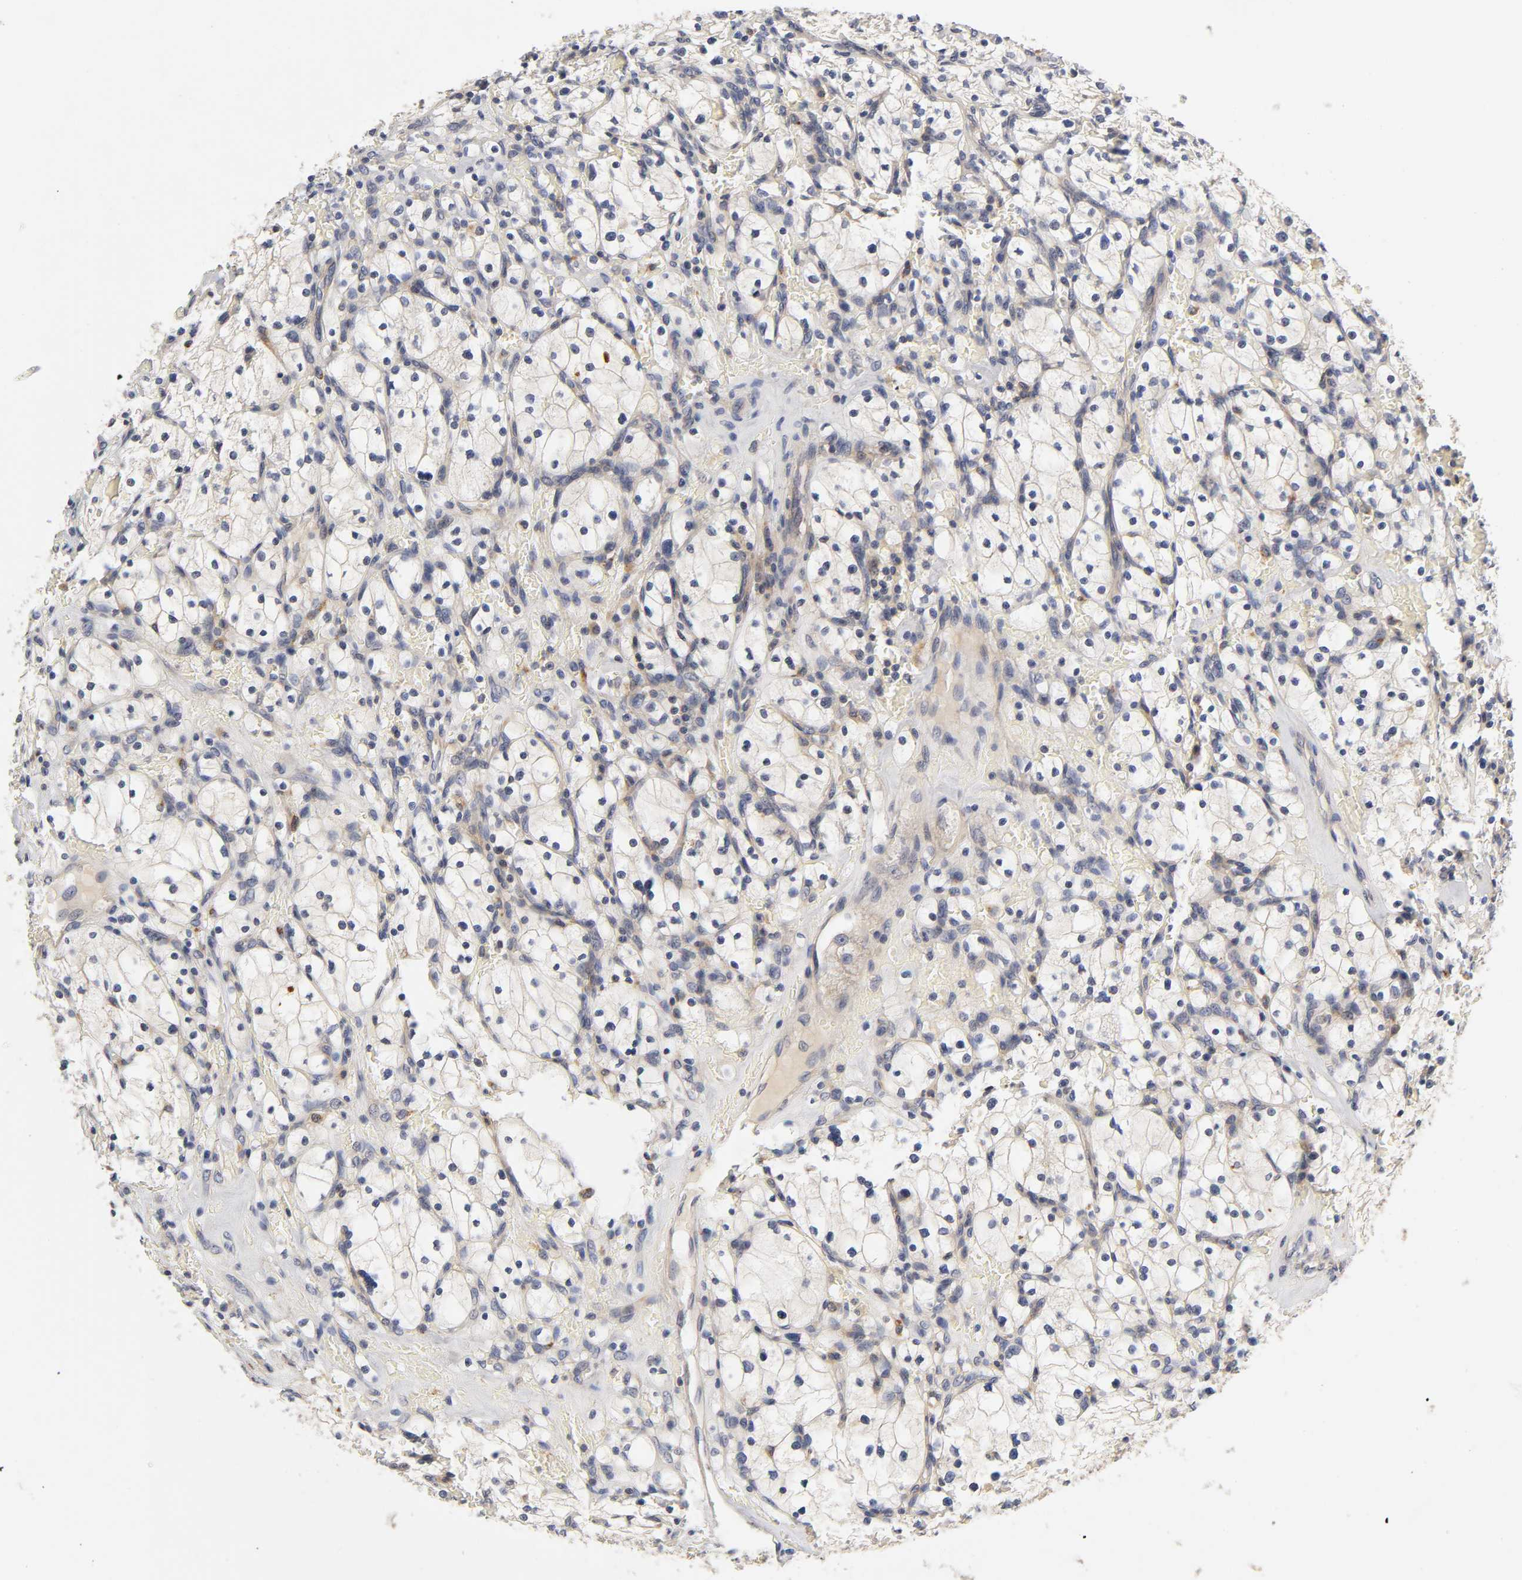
{"staining": {"intensity": "negative", "quantity": "none", "location": "none"}, "tissue": "renal cancer", "cell_type": "Tumor cells", "image_type": "cancer", "snomed": [{"axis": "morphology", "description": "Adenocarcinoma, NOS"}, {"axis": "topography", "description": "Kidney"}], "caption": "Immunohistochemistry of human renal cancer shows no positivity in tumor cells.", "gene": "RHOA", "patient": {"sex": "female", "age": 83}}